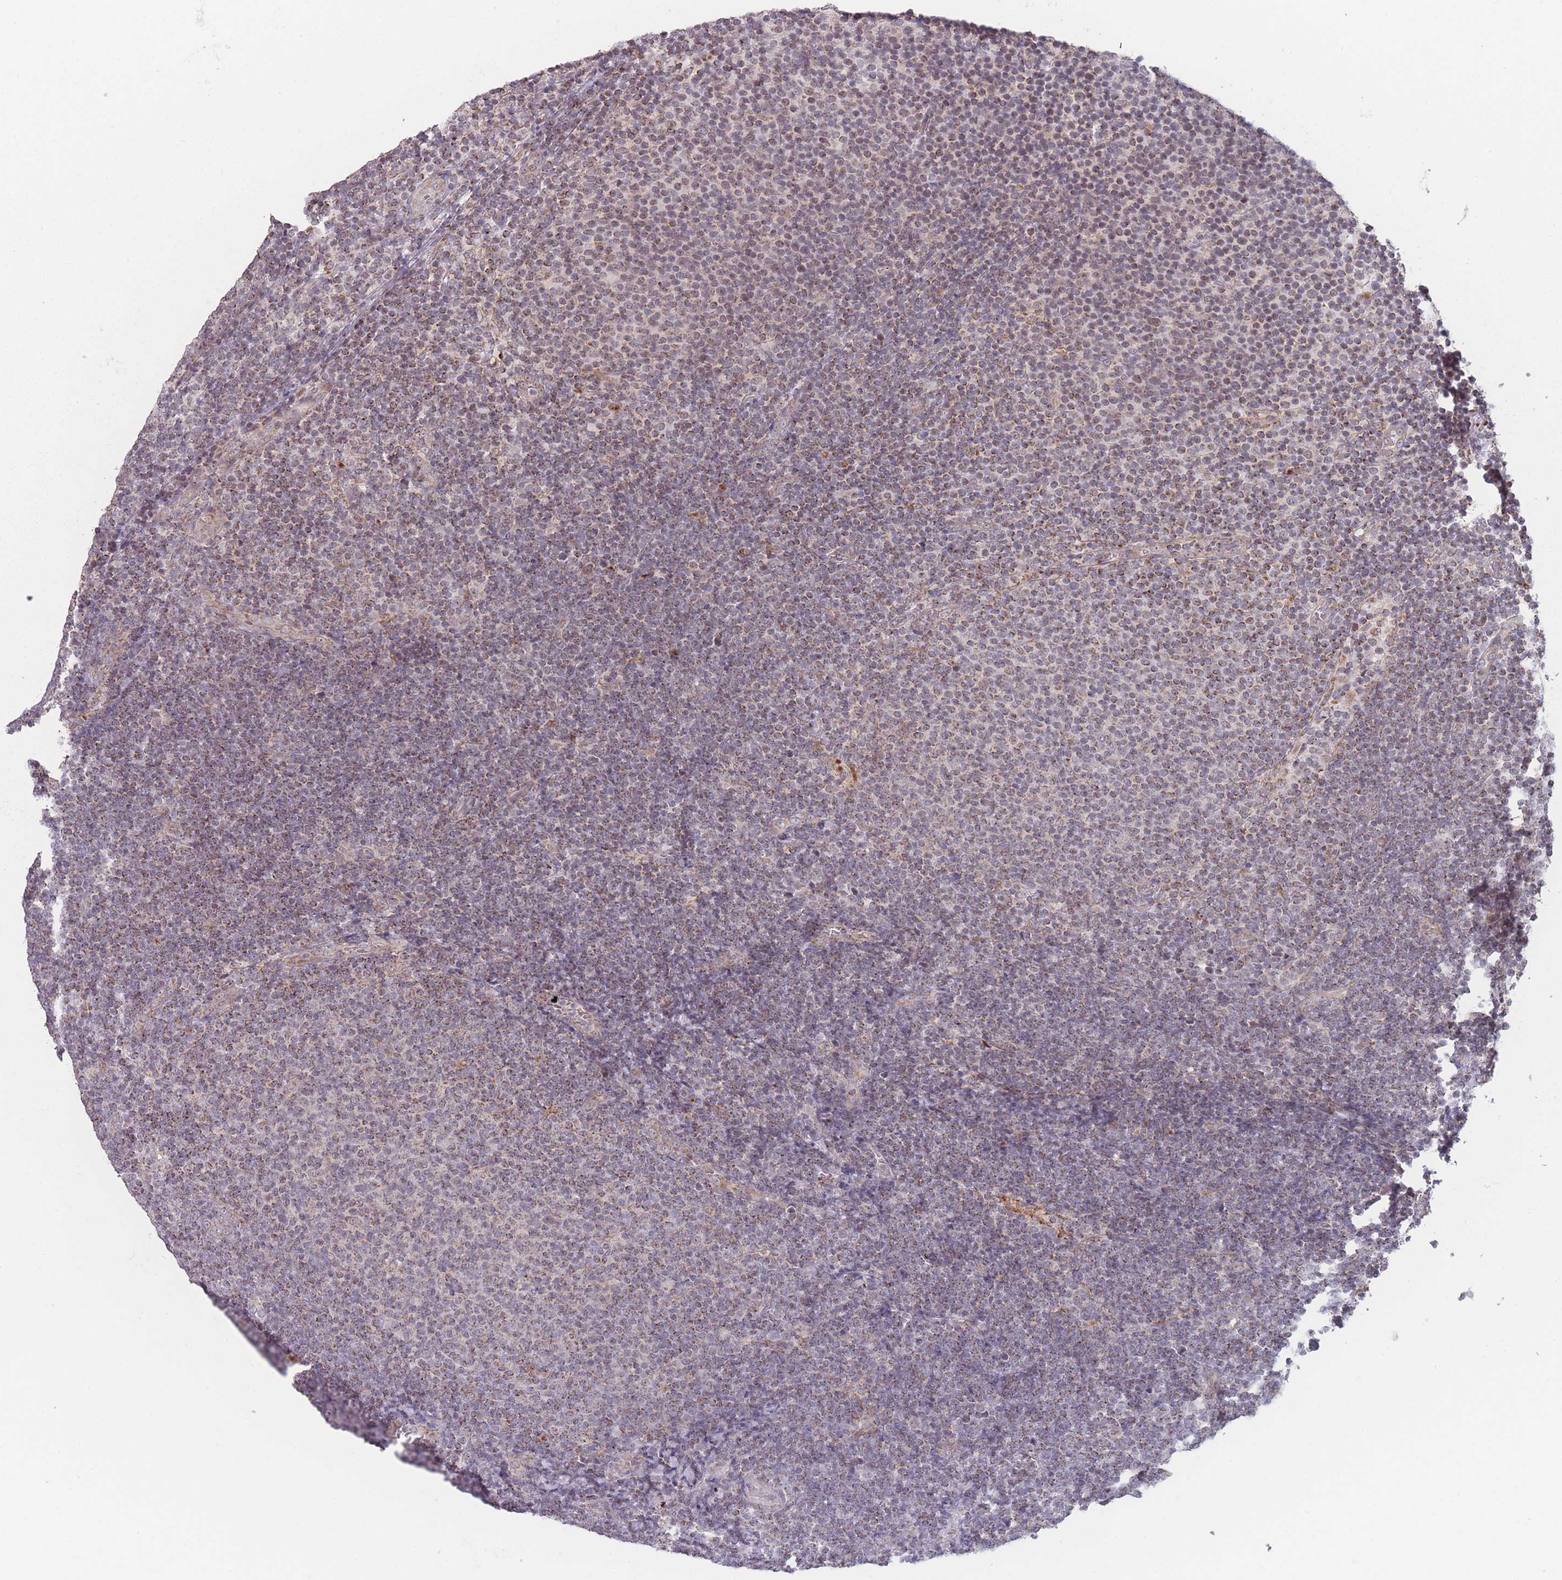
{"staining": {"intensity": "weak", "quantity": ">75%", "location": "cytoplasmic/membranous"}, "tissue": "lymphoma", "cell_type": "Tumor cells", "image_type": "cancer", "snomed": [{"axis": "morphology", "description": "Malignant lymphoma, non-Hodgkin's type, Low grade"}, {"axis": "topography", "description": "Lymph node"}], "caption": "DAB immunohistochemical staining of lymphoma reveals weak cytoplasmic/membranous protein expression in about >75% of tumor cells.", "gene": "TMEM232", "patient": {"sex": "male", "age": 66}}